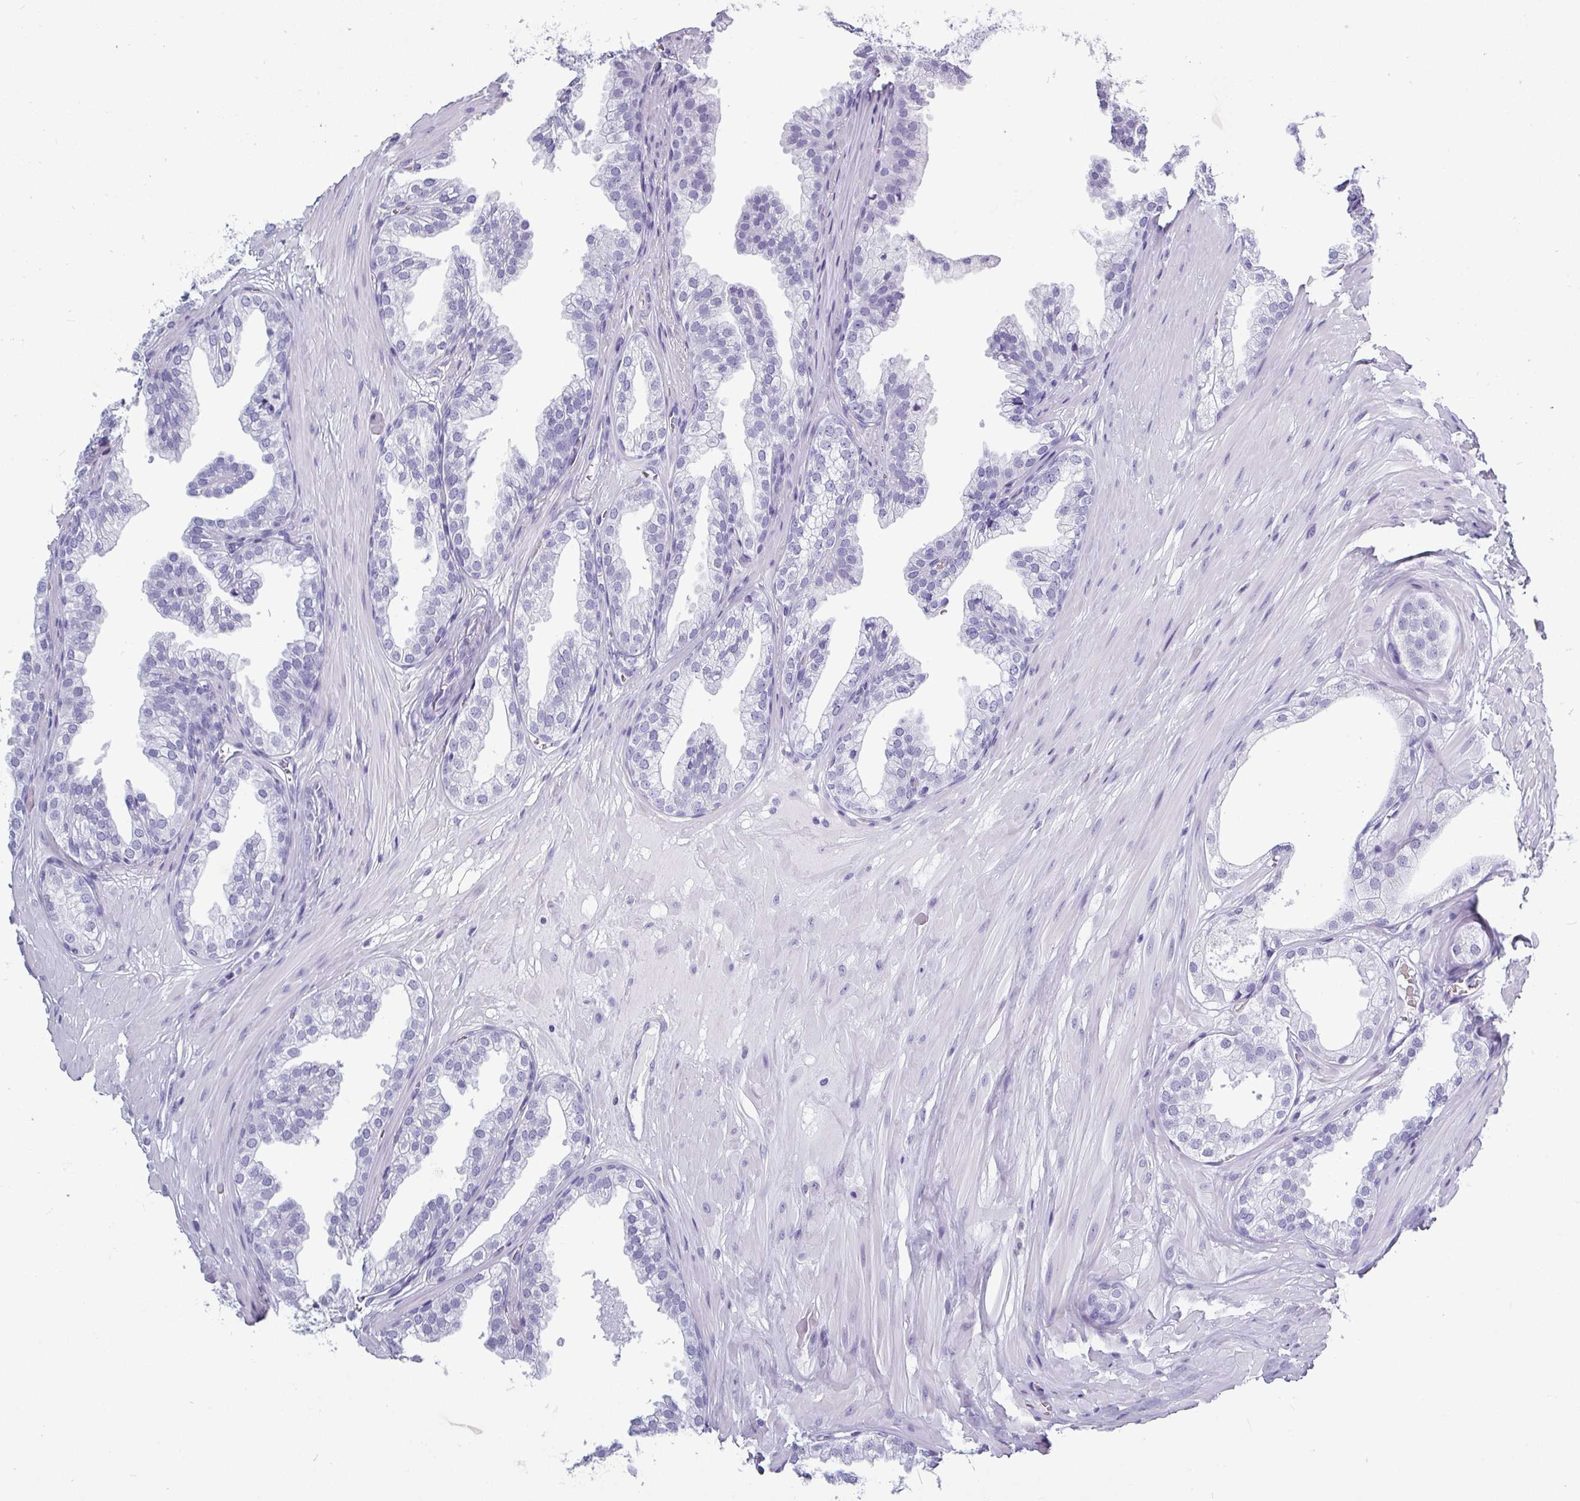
{"staining": {"intensity": "negative", "quantity": "none", "location": "none"}, "tissue": "prostate", "cell_type": "Glandular cells", "image_type": "normal", "snomed": [{"axis": "morphology", "description": "Normal tissue, NOS"}, {"axis": "topography", "description": "Prostate"}, {"axis": "topography", "description": "Peripheral nerve tissue"}], "caption": "Immunohistochemistry of benign prostate exhibits no expression in glandular cells. The staining is performed using DAB brown chromogen with nuclei counter-stained in using hematoxylin.", "gene": "CRYBB2", "patient": {"sex": "male", "age": 55}}